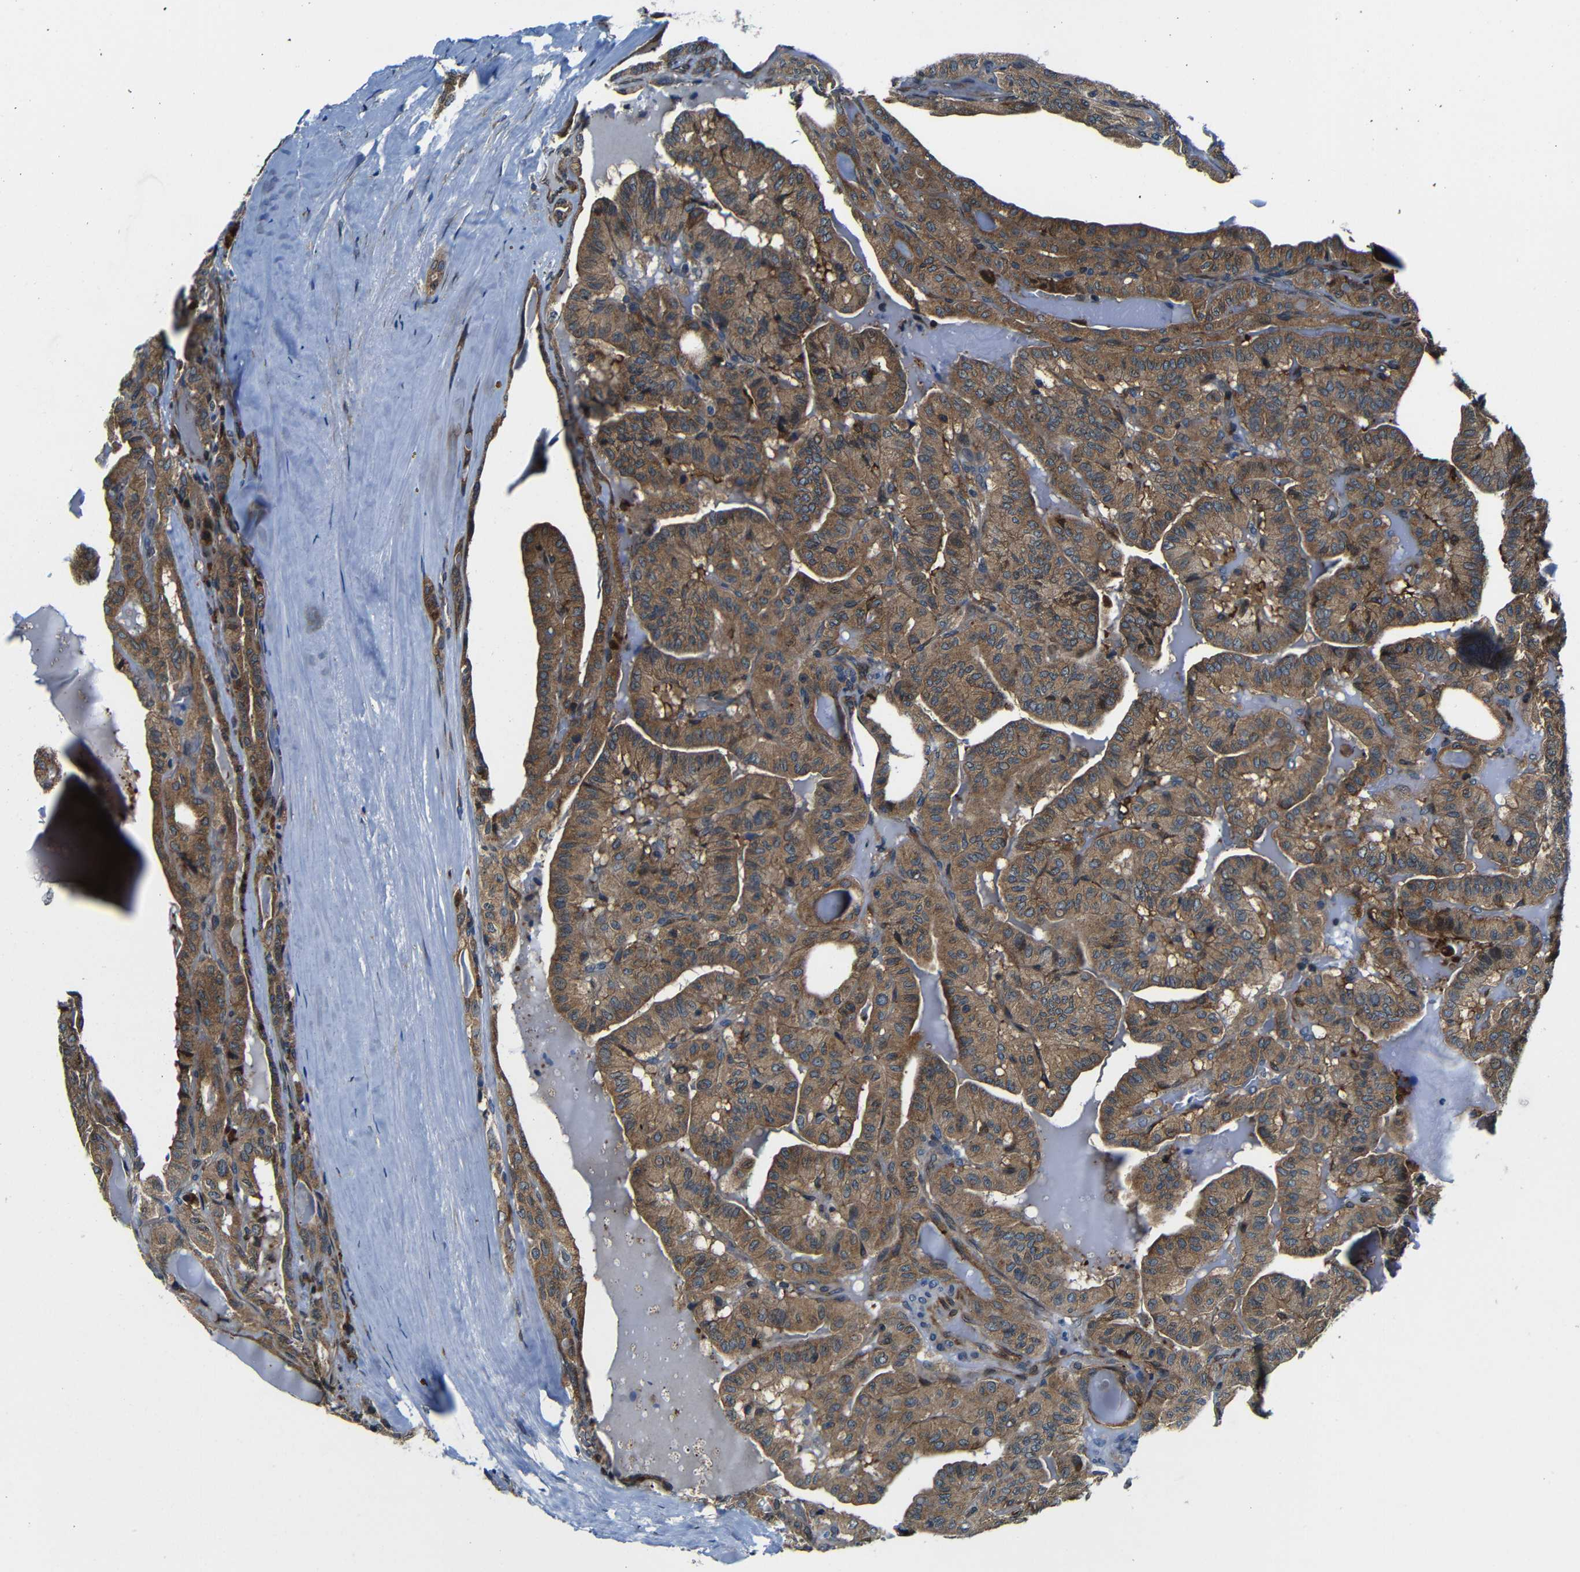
{"staining": {"intensity": "moderate", "quantity": ">75%", "location": "cytoplasmic/membranous"}, "tissue": "head and neck cancer", "cell_type": "Tumor cells", "image_type": "cancer", "snomed": [{"axis": "morphology", "description": "Squamous cell carcinoma, NOS"}, {"axis": "topography", "description": "Oral tissue"}, {"axis": "topography", "description": "Head-Neck"}], "caption": "This micrograph exhibits squamous cell carcinoma (head and neck) stained with immunohistochemistry (IHC) to label a protein in brown. The cytoplasmic/membranous of tumor cells show moderate positivity for the protein. Nuclei are counter-stained blue.", "gene": "ABCE1", "patient": {"sex": "female", "age": 50}}